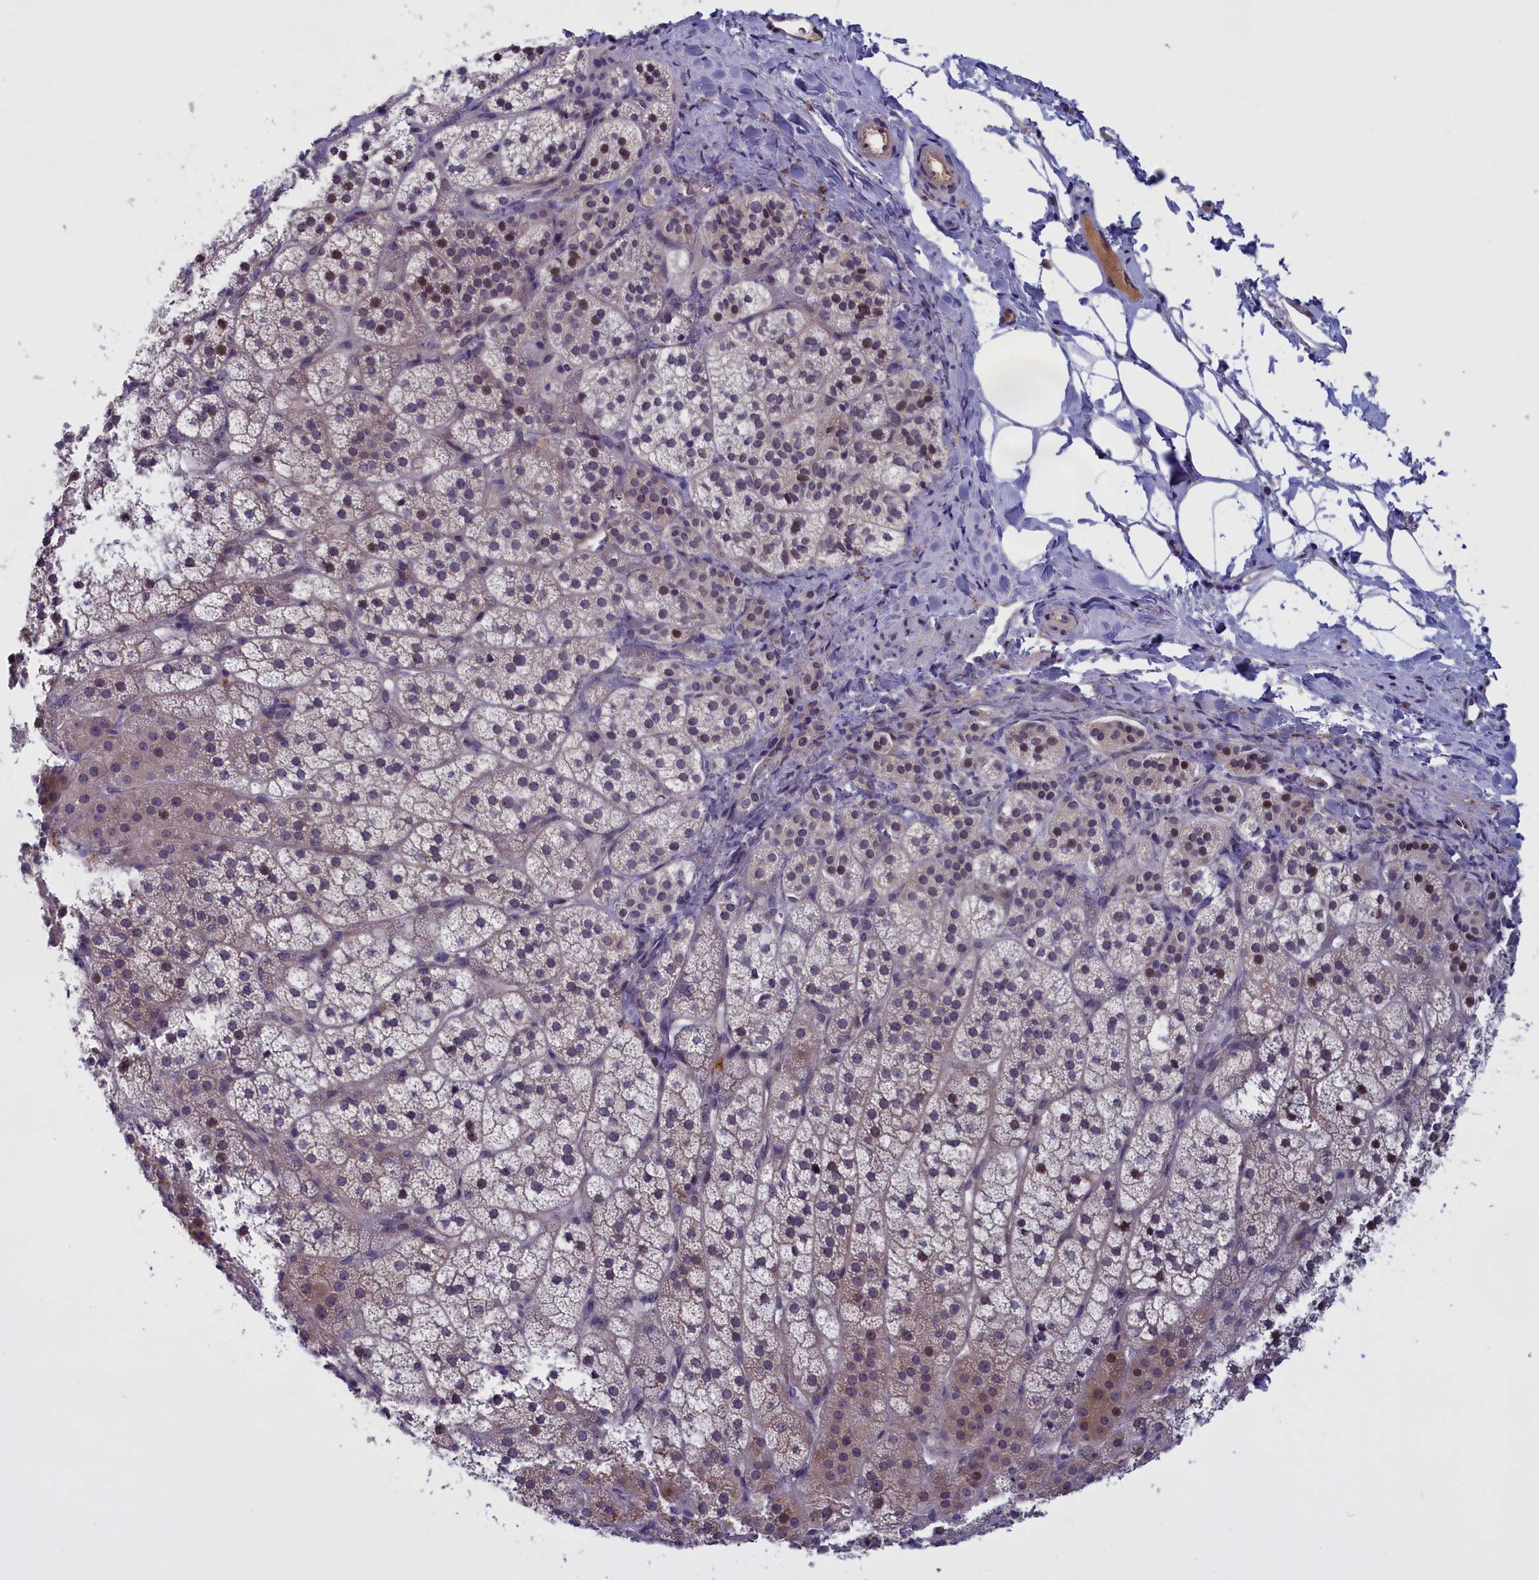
{"staining": {"intensity": "moderate", "quantity": "<25%", "location": "cytoplasmic/membranous,nuclear"}, "tissue": "adrenal gland", "cell_type": "Glandular cells", "image_type": "normal", "snomed": [{"axis": "morphology", "description": "Normal tissue, NOS"}, {"axis": "topography", "description": "Adrenal gland"}], "caption": "Adrenal gland stained with immunohistochemistry demonstrates moderate cytoplasmic/membranous,nuclear expression in about <25% of glandular cells.", "gene": "IGFALS", "patient": {"sex": "female", "age": 44}}